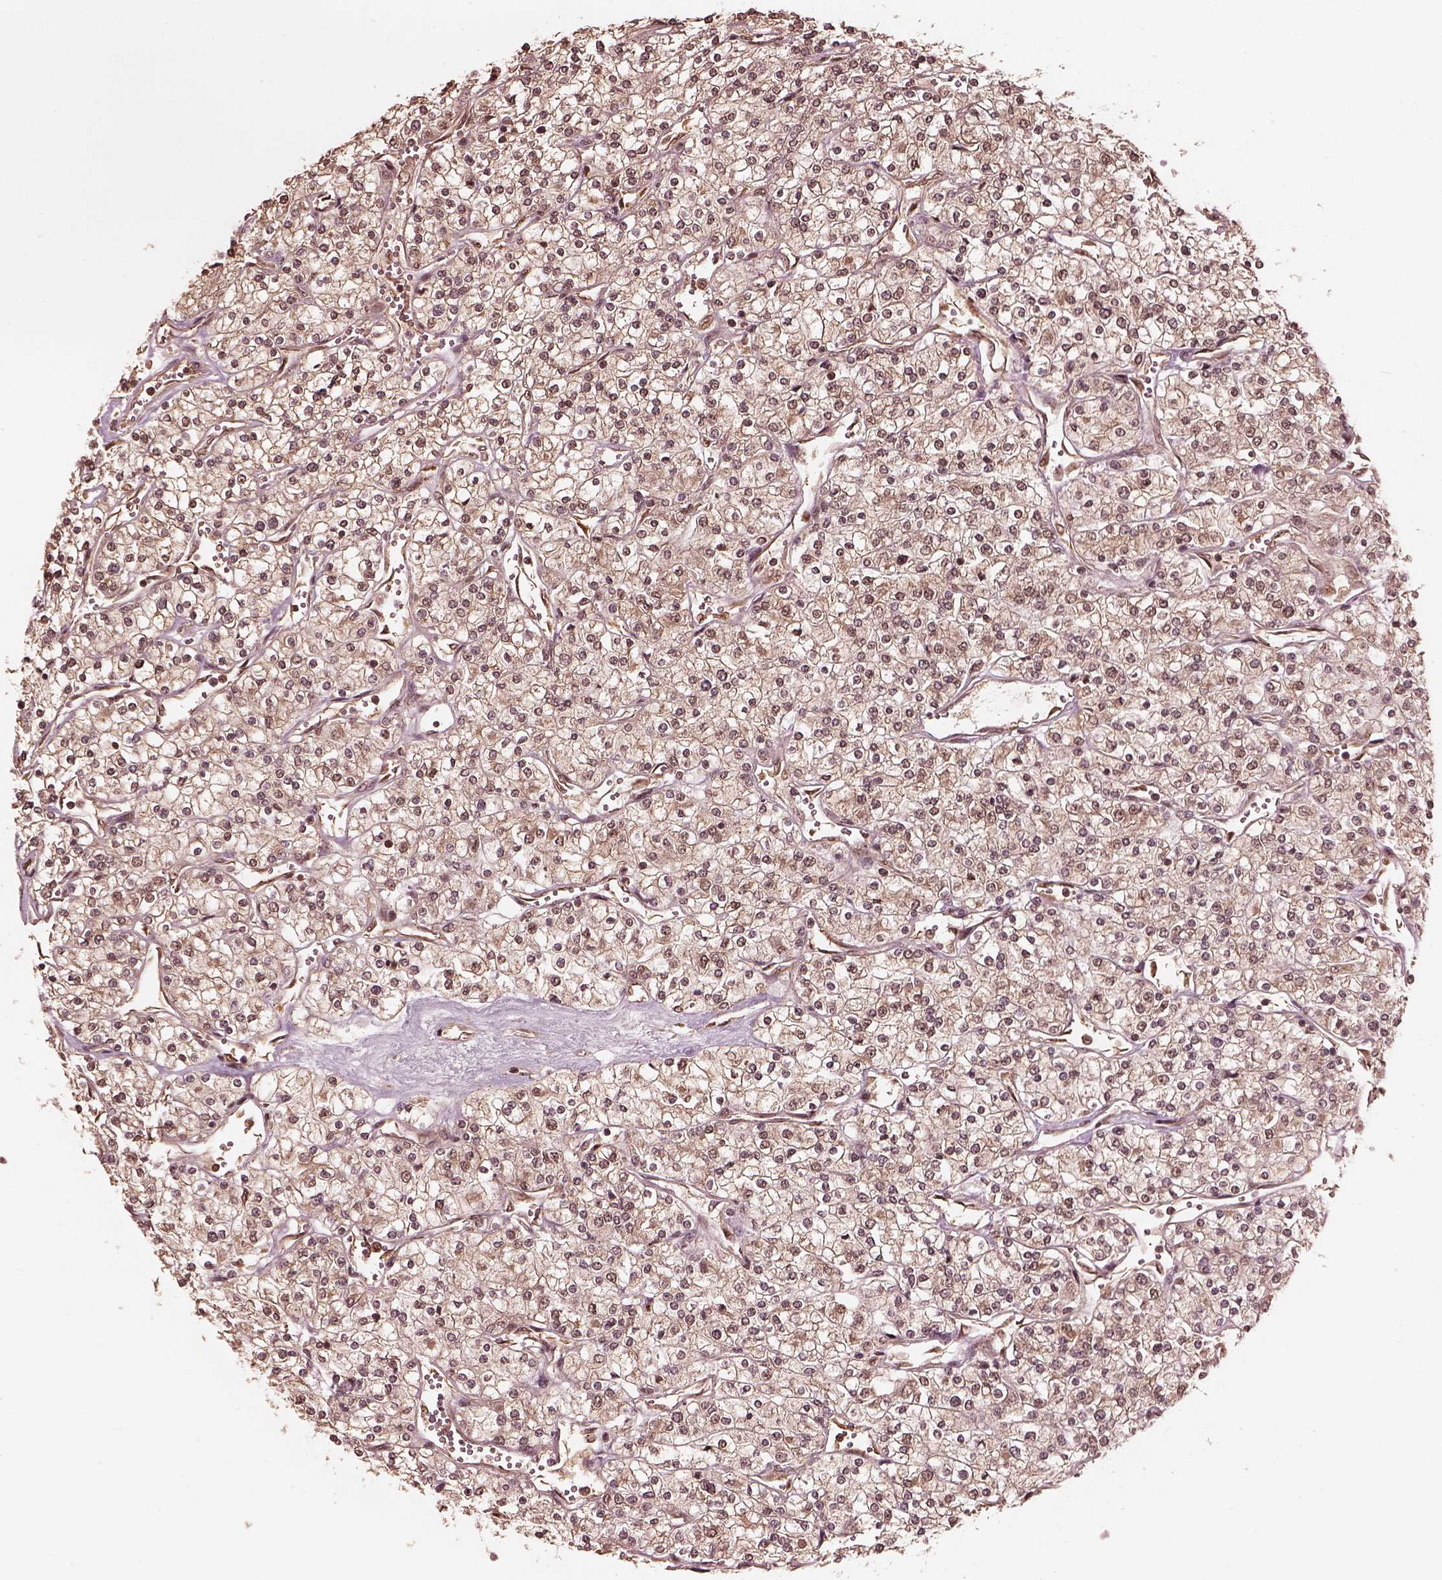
{"staining": {"intensity": "weak", "quantity": ">75%", "location": "cytoplasmic/membranous,nuclear"}, "tissue": "renal cancer", "cell_type": "Tumor cells", "image_type": "cancer", "snomed": [{"axis": "morphology", "description": "Adenocarcinoma, NOS"}, {"axis": "topography", "description": "Kidney"}], "caption": "Renal adenocarcinoma was stained to show a protein in brown. There is low levels of weak cytoplasmic/membranous and nuclear staining in about >75% of tumor cells. (DAB IHC, brown staining for protein, blue staining for nuclei).", "gene": "PSMC5", "patient": {"sex": "male", "age": 80}}